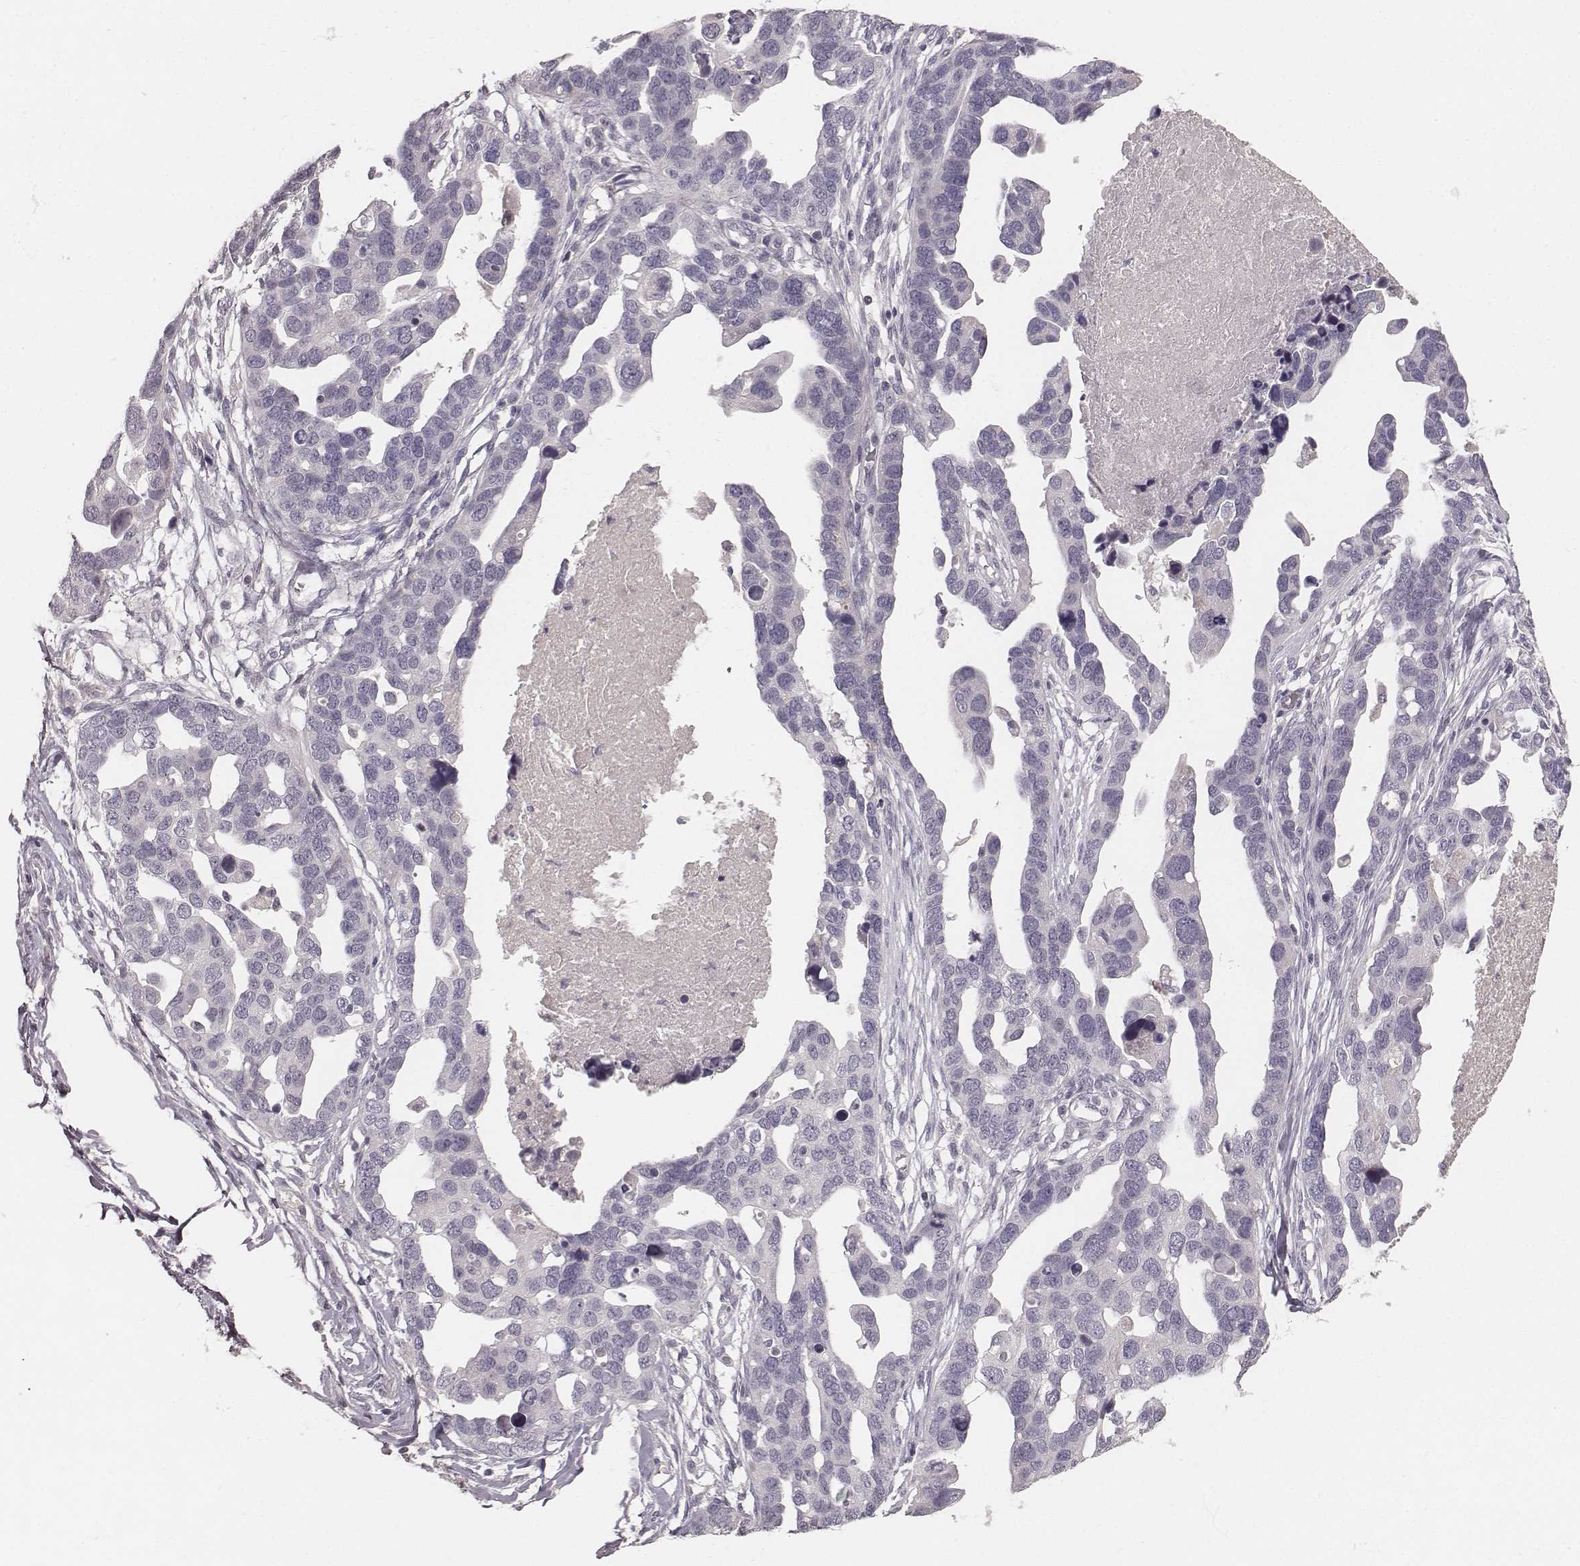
{"staining": {"intensity": "negative", "quantity": "none", "location": "none"}, "tissue": "ovarian cancer", "cell_type": "Tumor cells", "image_type": "cancer", "snomed": [{"axis": "morphology", "description": "Cystadenocarcinoma, serous, NOS"}, {"axis": "topography", "description": "Ovary"}], "caption": "Immunohistochemistry (IHC) image of human ovarian cancer (serous cystadenocarcinoma) stained for a protein (brown), which demonstrates no expression in tumor cells. Nuclei are stained in blue.", "gene": "LY6K", "patient": {"sex": "female", "age": 54}}